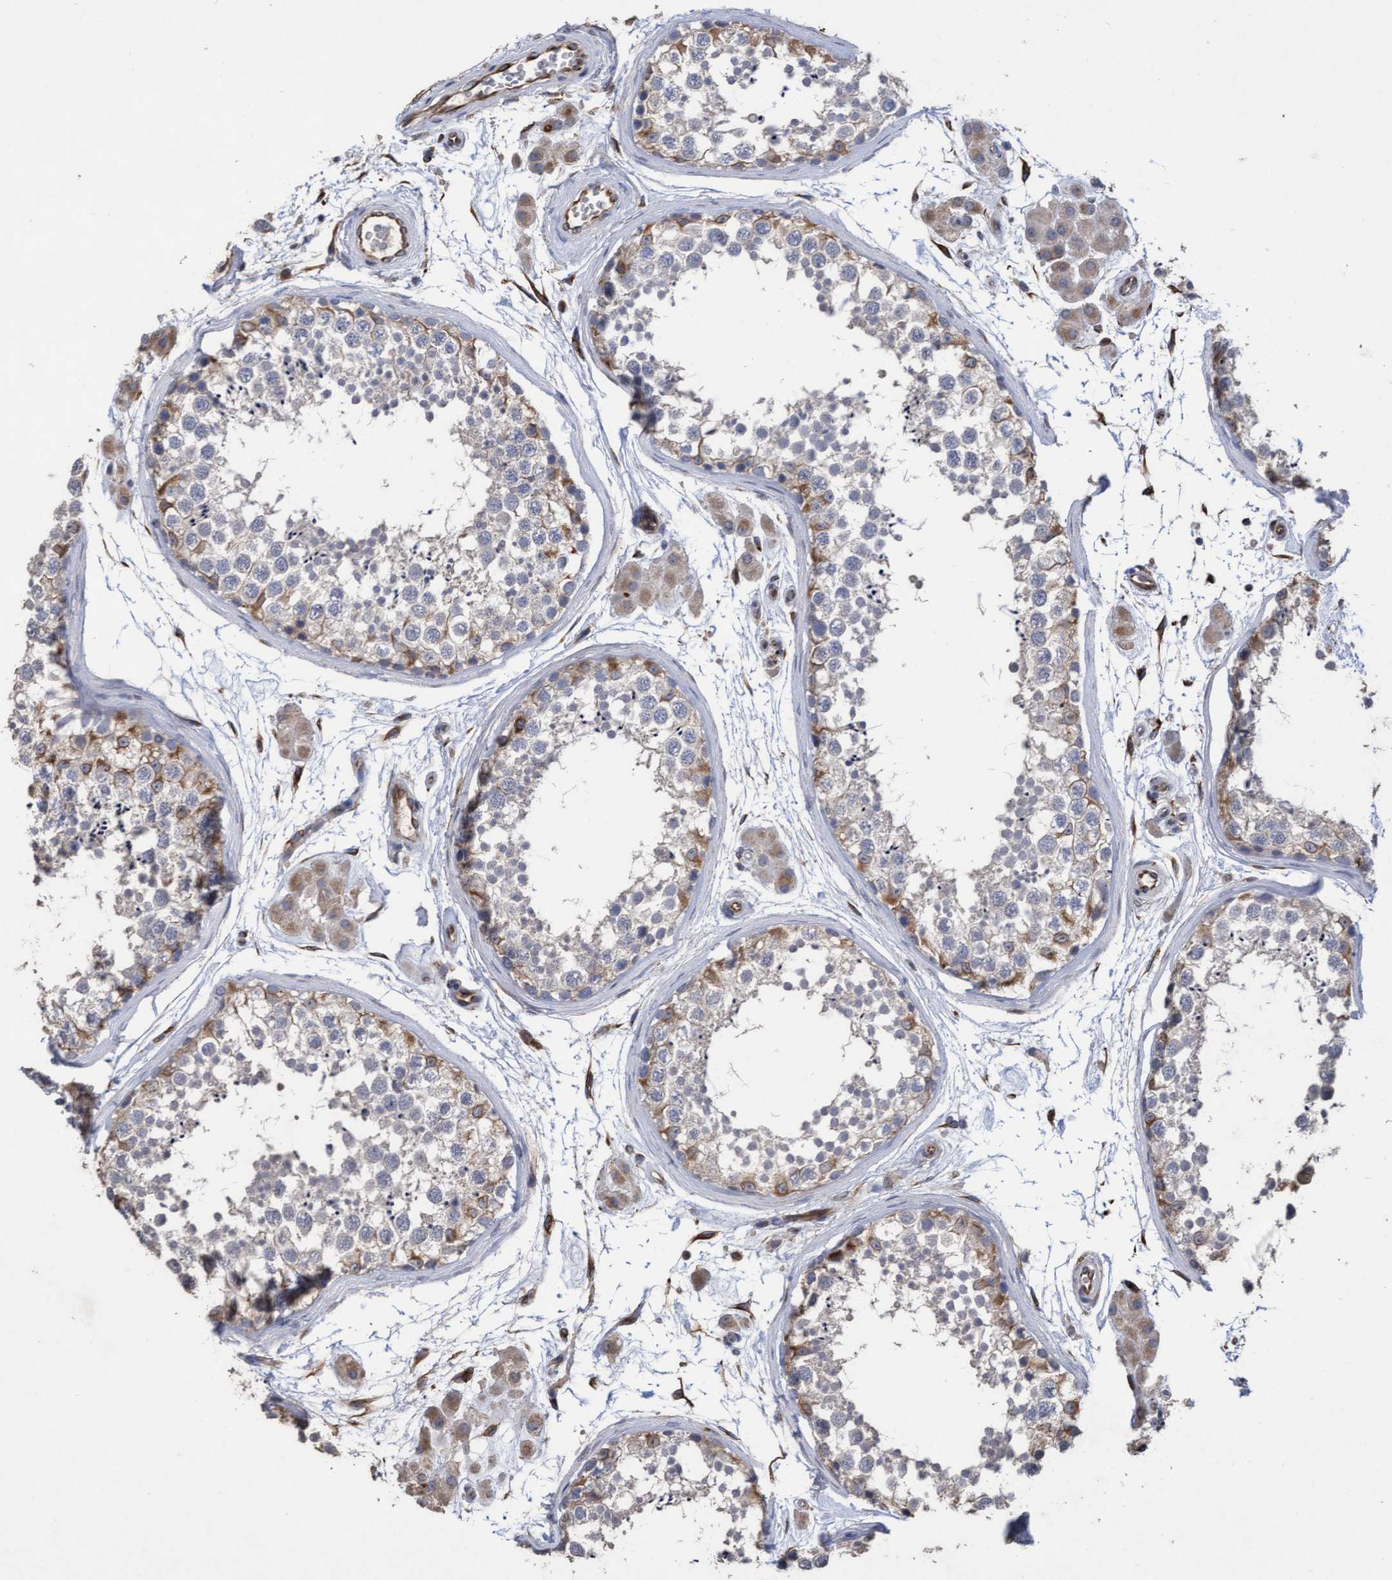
{"staining": {"intensity": "moderate", "quantity": "25%-75%", "location": "cytoplasmic/membranous"}, "tissue": "testis", "cell_type": "Cells in seminiferous ducts", "image_type": "normal", "snomed": [{"axis": "morphology", "description": "Normal tissue, NOS"}, {"axis": "topography", "description": "Testis"}], "caption": "Unremarkable testis displays moderate cytoplasmic/membranous expression in about 25%-75% of cells in seminiferous ducts.", "gene": "KRT24", "patient": {"sex": "male", "age": 56}}